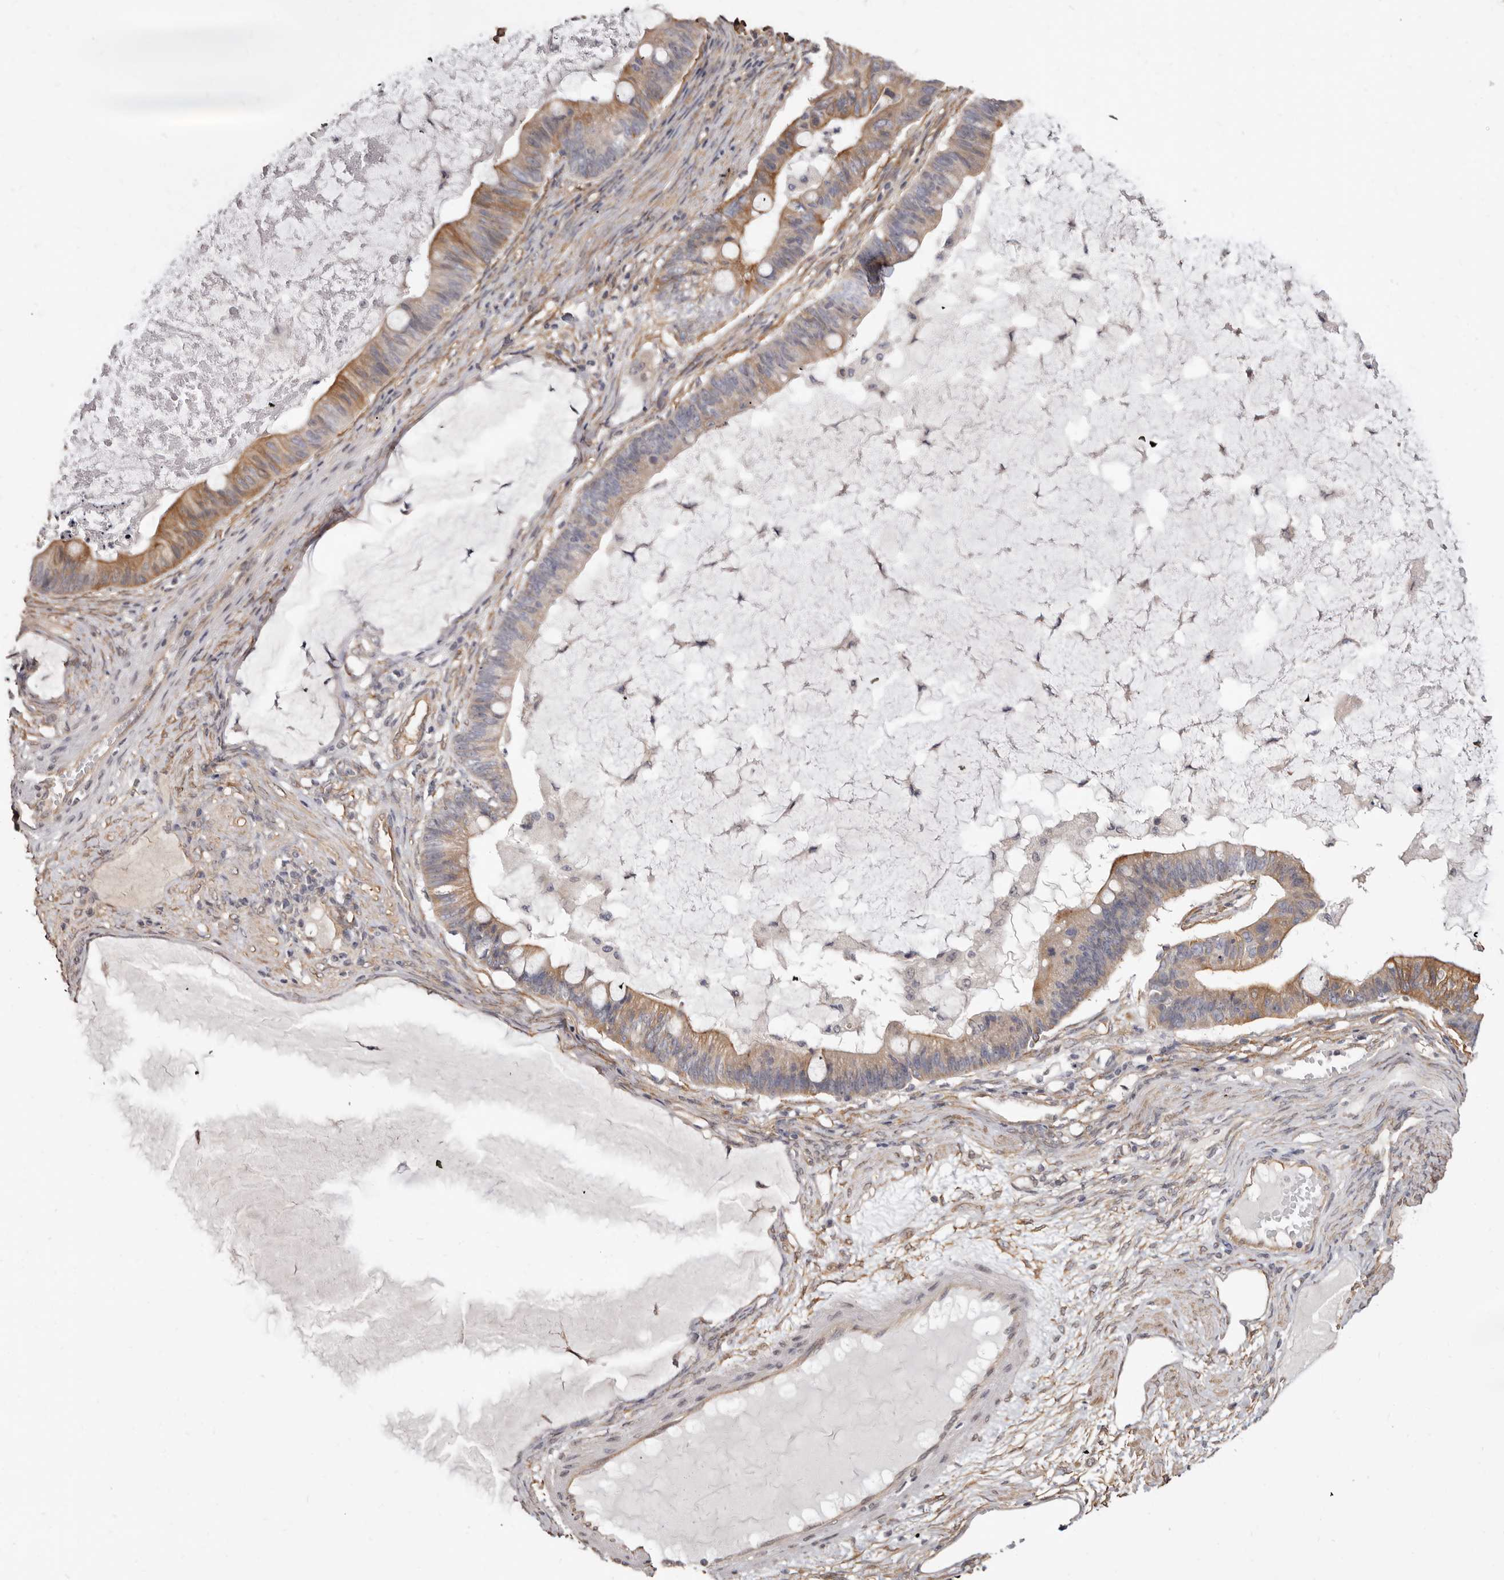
{"staining": {"intensity": "moderate", "quantity": "25%-75%", "location": "cytoplasmic/membranous"}, "tissue": "ovarian cancer", "cell_type": "Tumor cells", "image_type": "cancer", "snomed": [{"axis": "morphology", "description": "Cystadenocarcinoma, mucinous, NOS"}, {"axis": "topography", "description": "Ovary"}], "caption": "A medium amount of moderate cytoplasmic/membranous staining is present in about 25%-75% of tumor cells in ovarian cancer (mucinous cystadenocarcinoma) tissue. (IHC, brightfield microscopy, high magnification).", "gene": "KHDRBS2", "patient": {"sex": "female", "age": 61}}